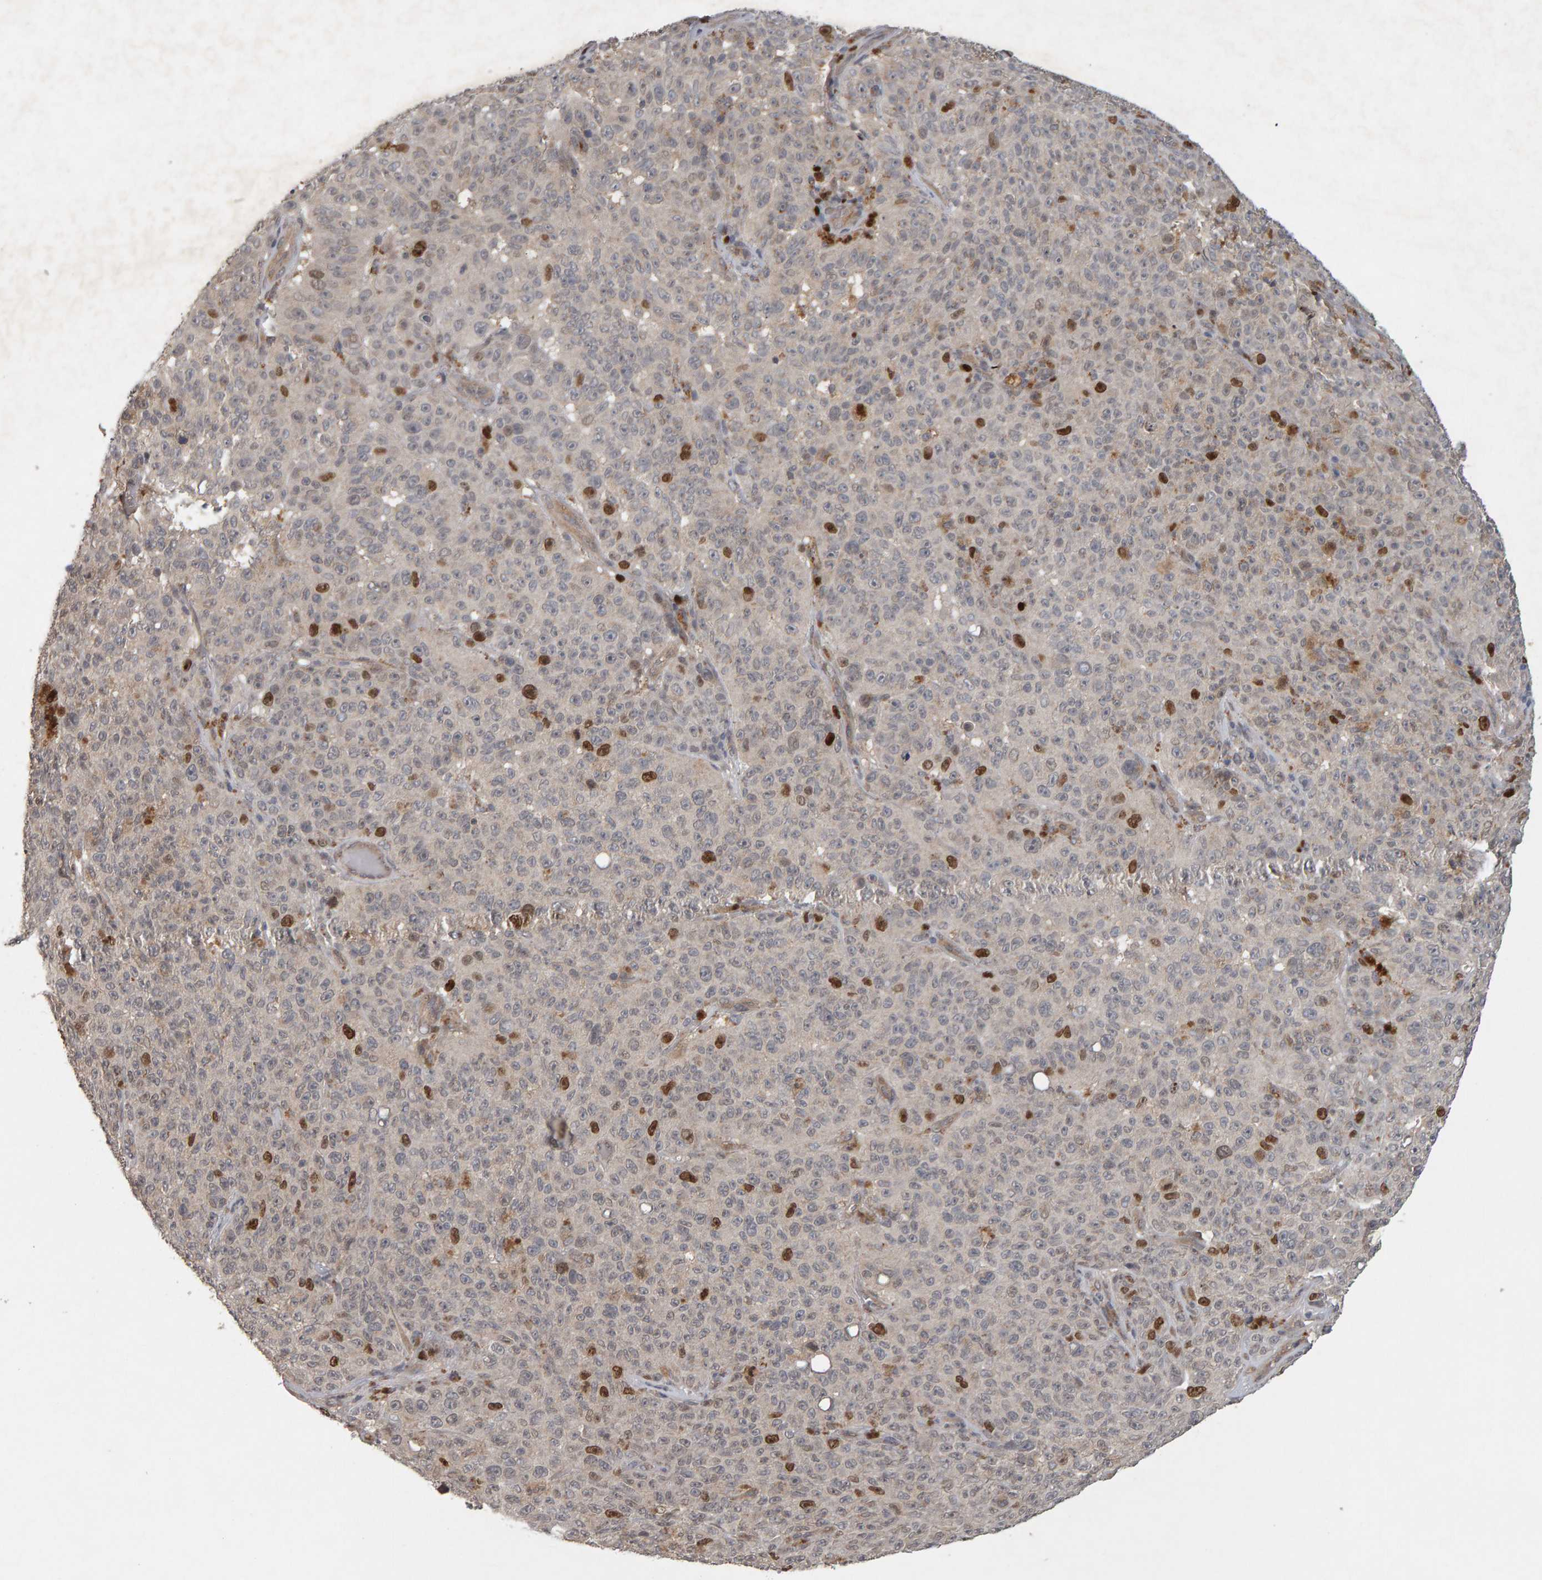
{"staining": {"intensity": "strong", "quantity": "<25%", "location": "nuclear"}, "tissue": "melanoma", "cell_type": "Tumor cells", "image_type": "cancer", "snomed": [{"axis": "morphology", "description": "Malignant melanoma, NOS"}, {"axis": "topography", "description": "Skin"}], "caption": "Protein analysis of melanoma tissue displays strong nuclear positivity in approximately <25% of tumor cells. (Stains: DAB (3,3'-diaminobenzidine) in brown, nuclei in blue, Microscopy: brightfield microscopy at high magnification).", "gene": "CDCA5", "patient": {"sex": "female", "age": 82}}